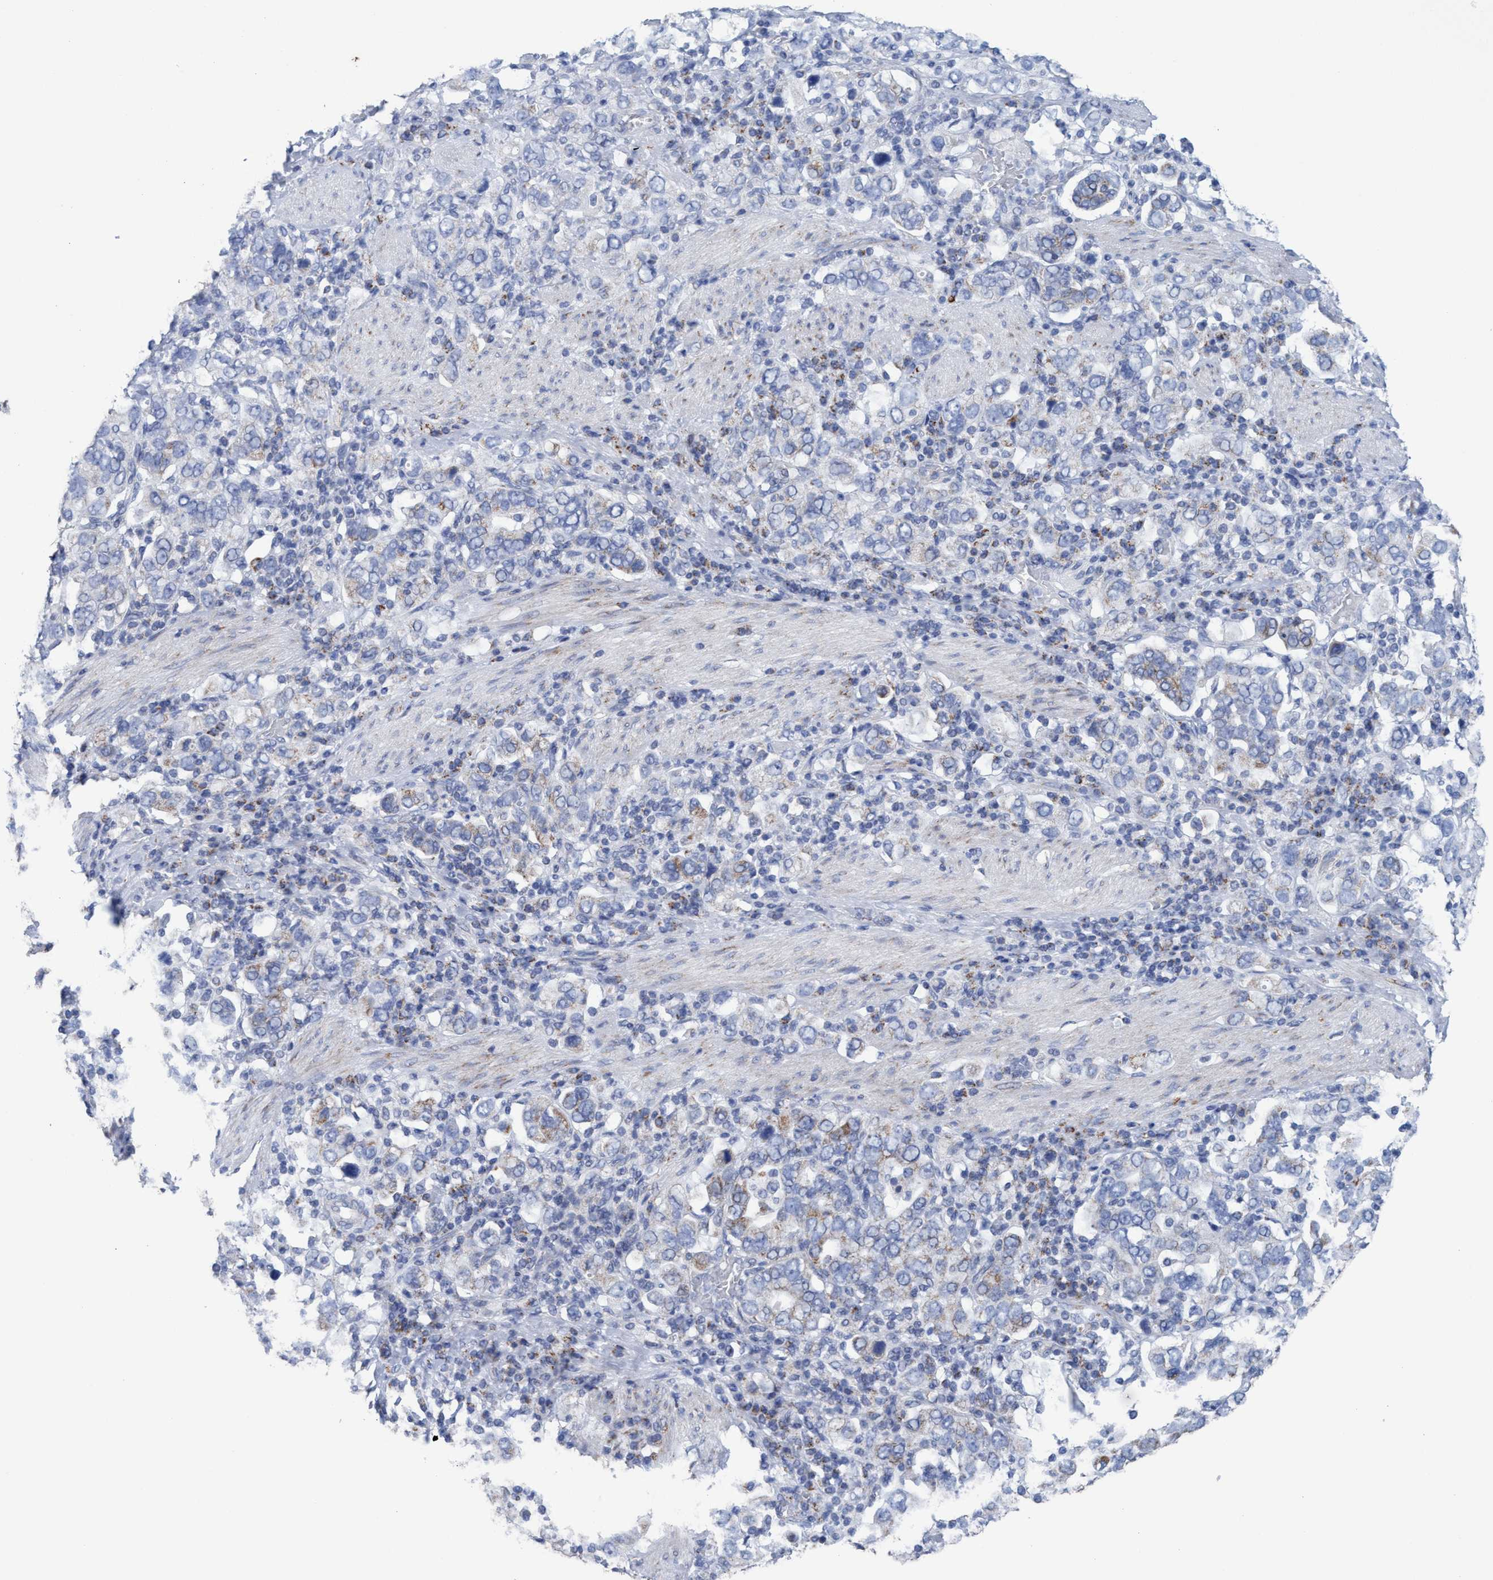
{"staining": {"intensity": "weak", "quantity": "<25%", "location": "cytoplasmic/membranous"}, "tissue": "stomach cancer", "cell_type": "Tumor cells", "image_type": "cancer", "snomed": [{"axis": "morphology", "description": "Adenocarcinoma, NOS"}, {"axis": "topography", "description": "Stomach, upper"}], "caption": "Immunohistochemistry (IHC) of adenocarcinoma (stomach) demonstrates no positivity in tumor cells. The staining is performed using DAB brown chromogen with nuclei counter-stained in using hematoxylin.", "gene": "RSAD1", "patient": {"sex": "male", "age": 62}}